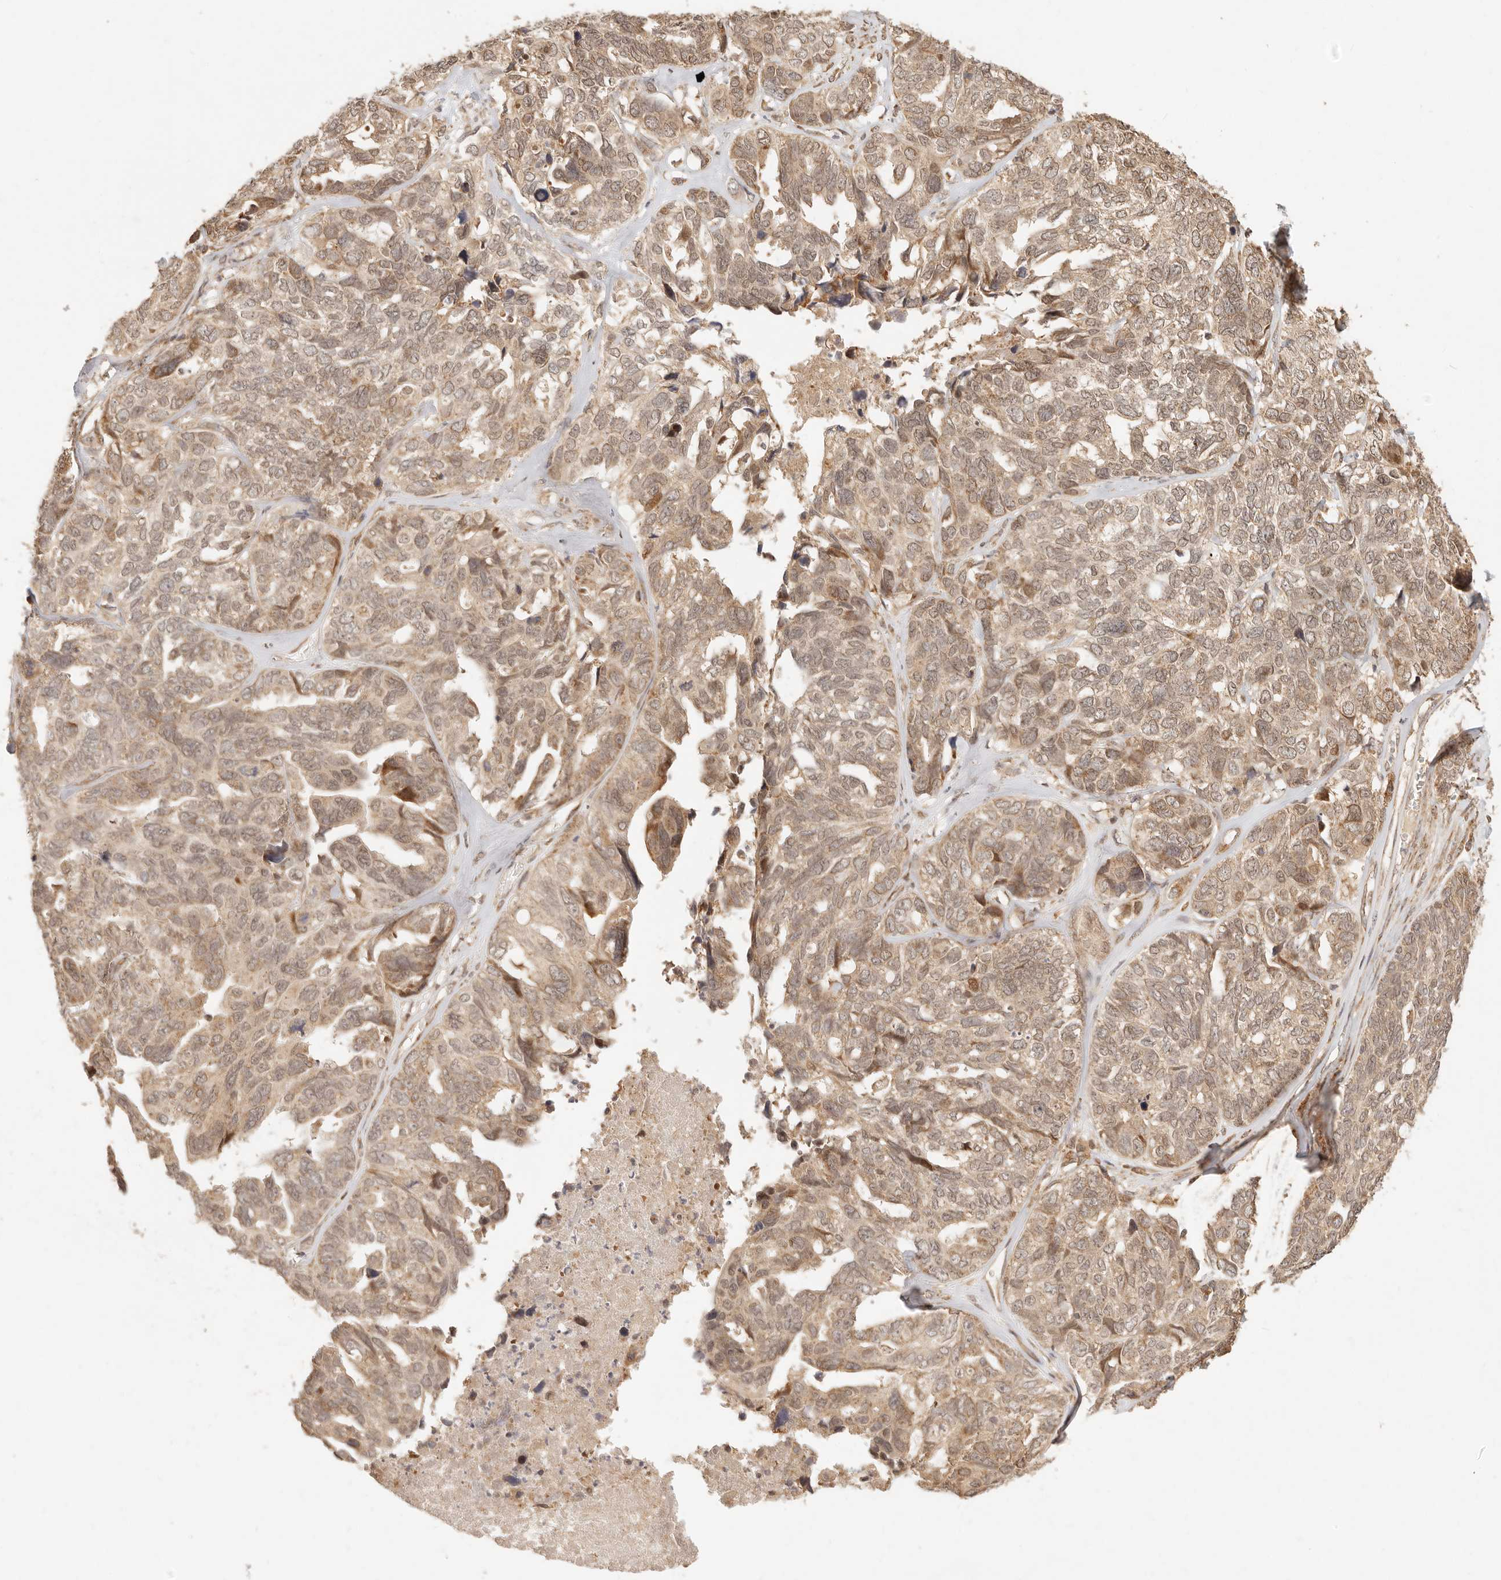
{"staining": {"intensity": "moderate", "quantity": ">75%", "location": "cytoplasmic/membranous"}, "tissue": "ovarian cancer", "cell_type": "Tumor cells", "image_type": "cancer", "snomed": [{"axis": "morphology", "description": "Cystadenocarcinoma, serous, NOS"}, {"axis": "topography", "description": "Ovary"}], "caption": "Immunohistochemical staining of ovarian cancer (serous cystadenocarcinoma) displays medium levels of moderate cytoplasmic/membranous protein expression in about >75% of tumor cells. The staining was performed using DAB to visualize the protein expression in brown, while the nuclei were stained in blue with hematoxylin (Magnification: 20x).", "gene": "TIMM17A", "patient": {"sex": "female", "age": 79}}